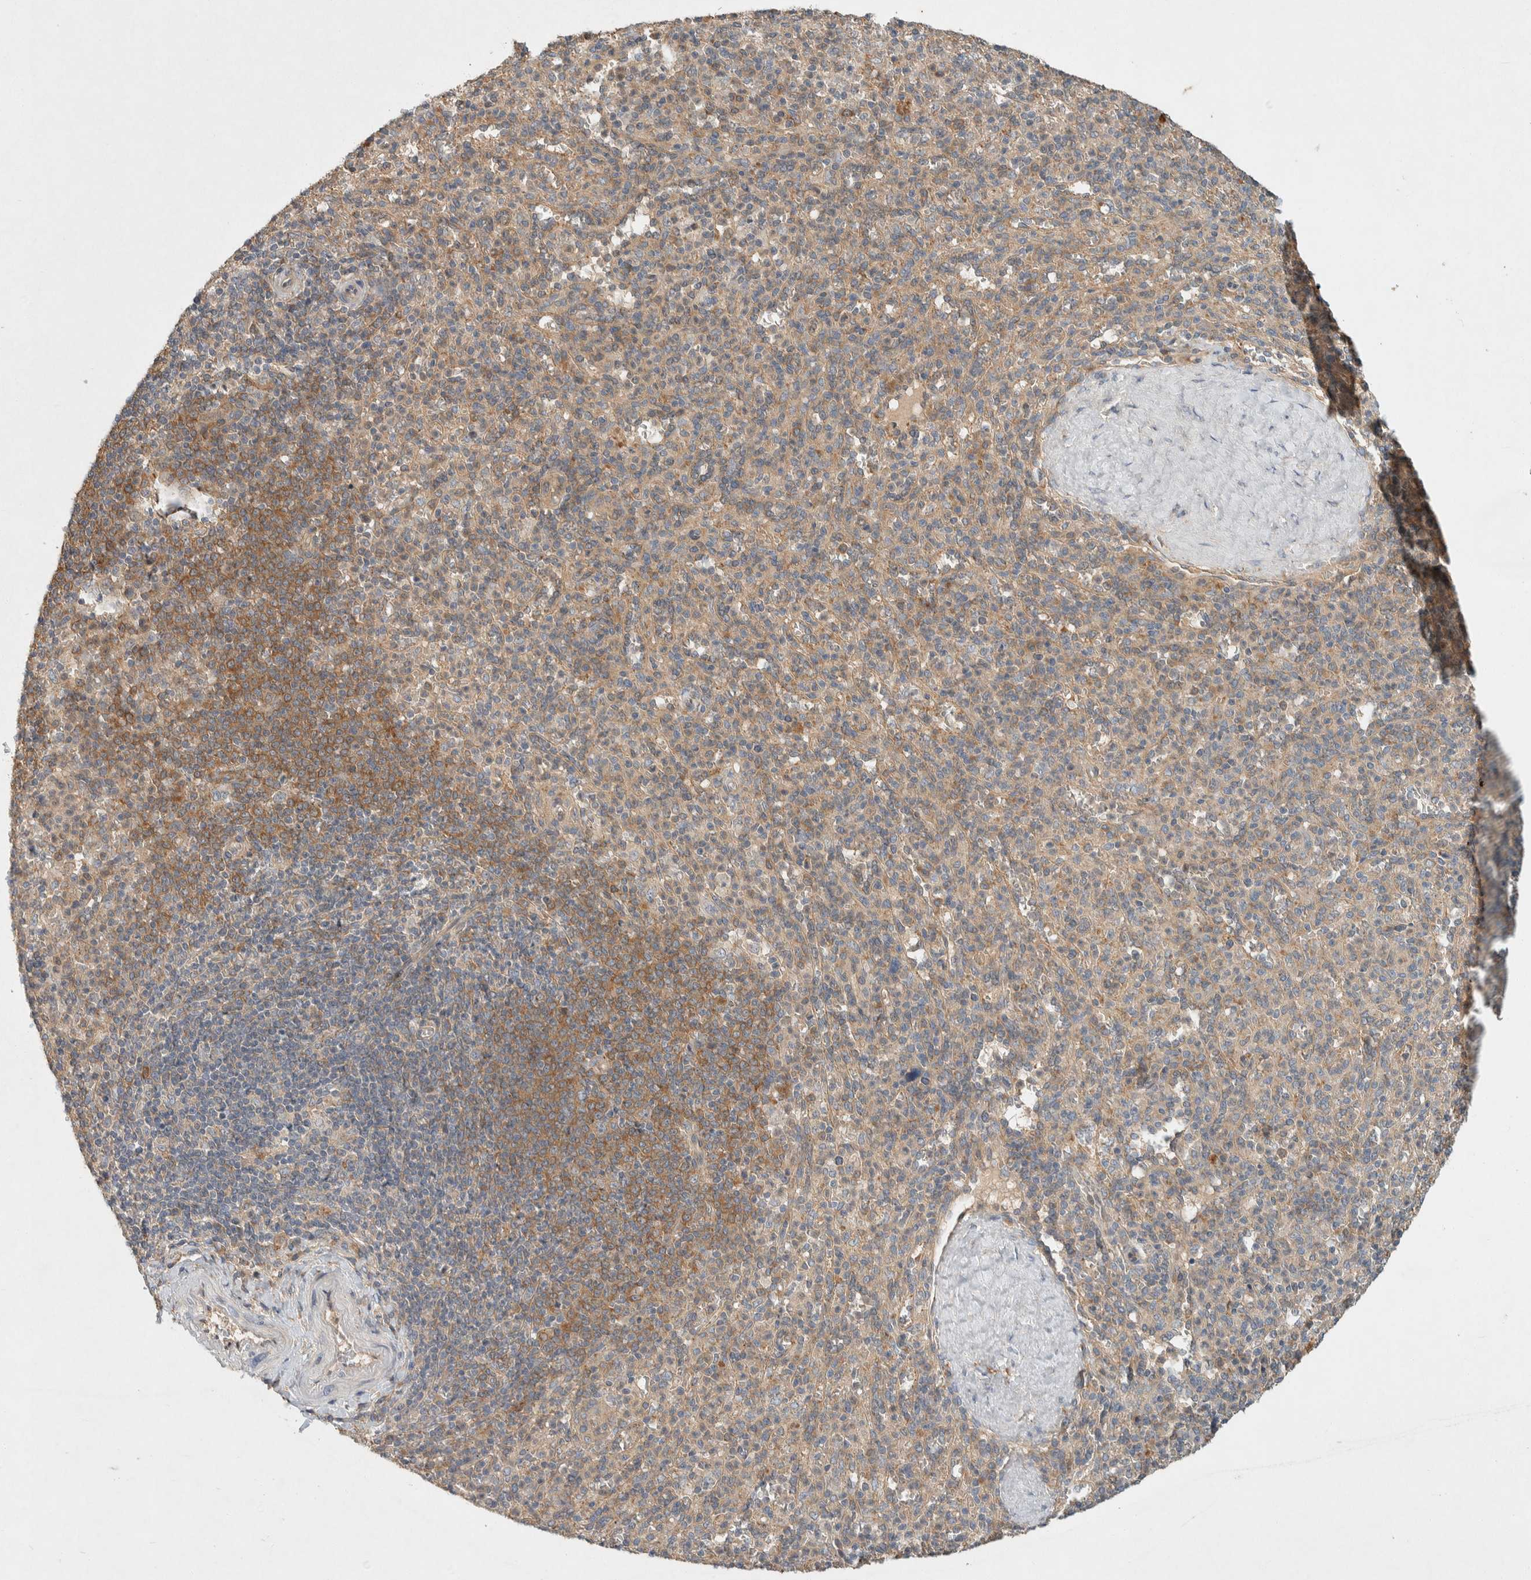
{"staining": {"intensity": "moderate", "quantity": "25%-75%", "location": "cytoplasmic/membranous"}, "tissue": "spleen", "cell_type": "Cells in red pulp", "image_type": "normal", "snomed": [{"axis": "morphology", "description": "Normal tissue, NOS"}, {"axis": "topography", "description": "Spleen"}], "caption": "Human spleen stained with a brown dye shows moderate cytoplasmic/membranous positive expression in about 25%-75% of cells in red pulp.", "gene": "PXK", "patient": {"sex": "male", "age": 36}}